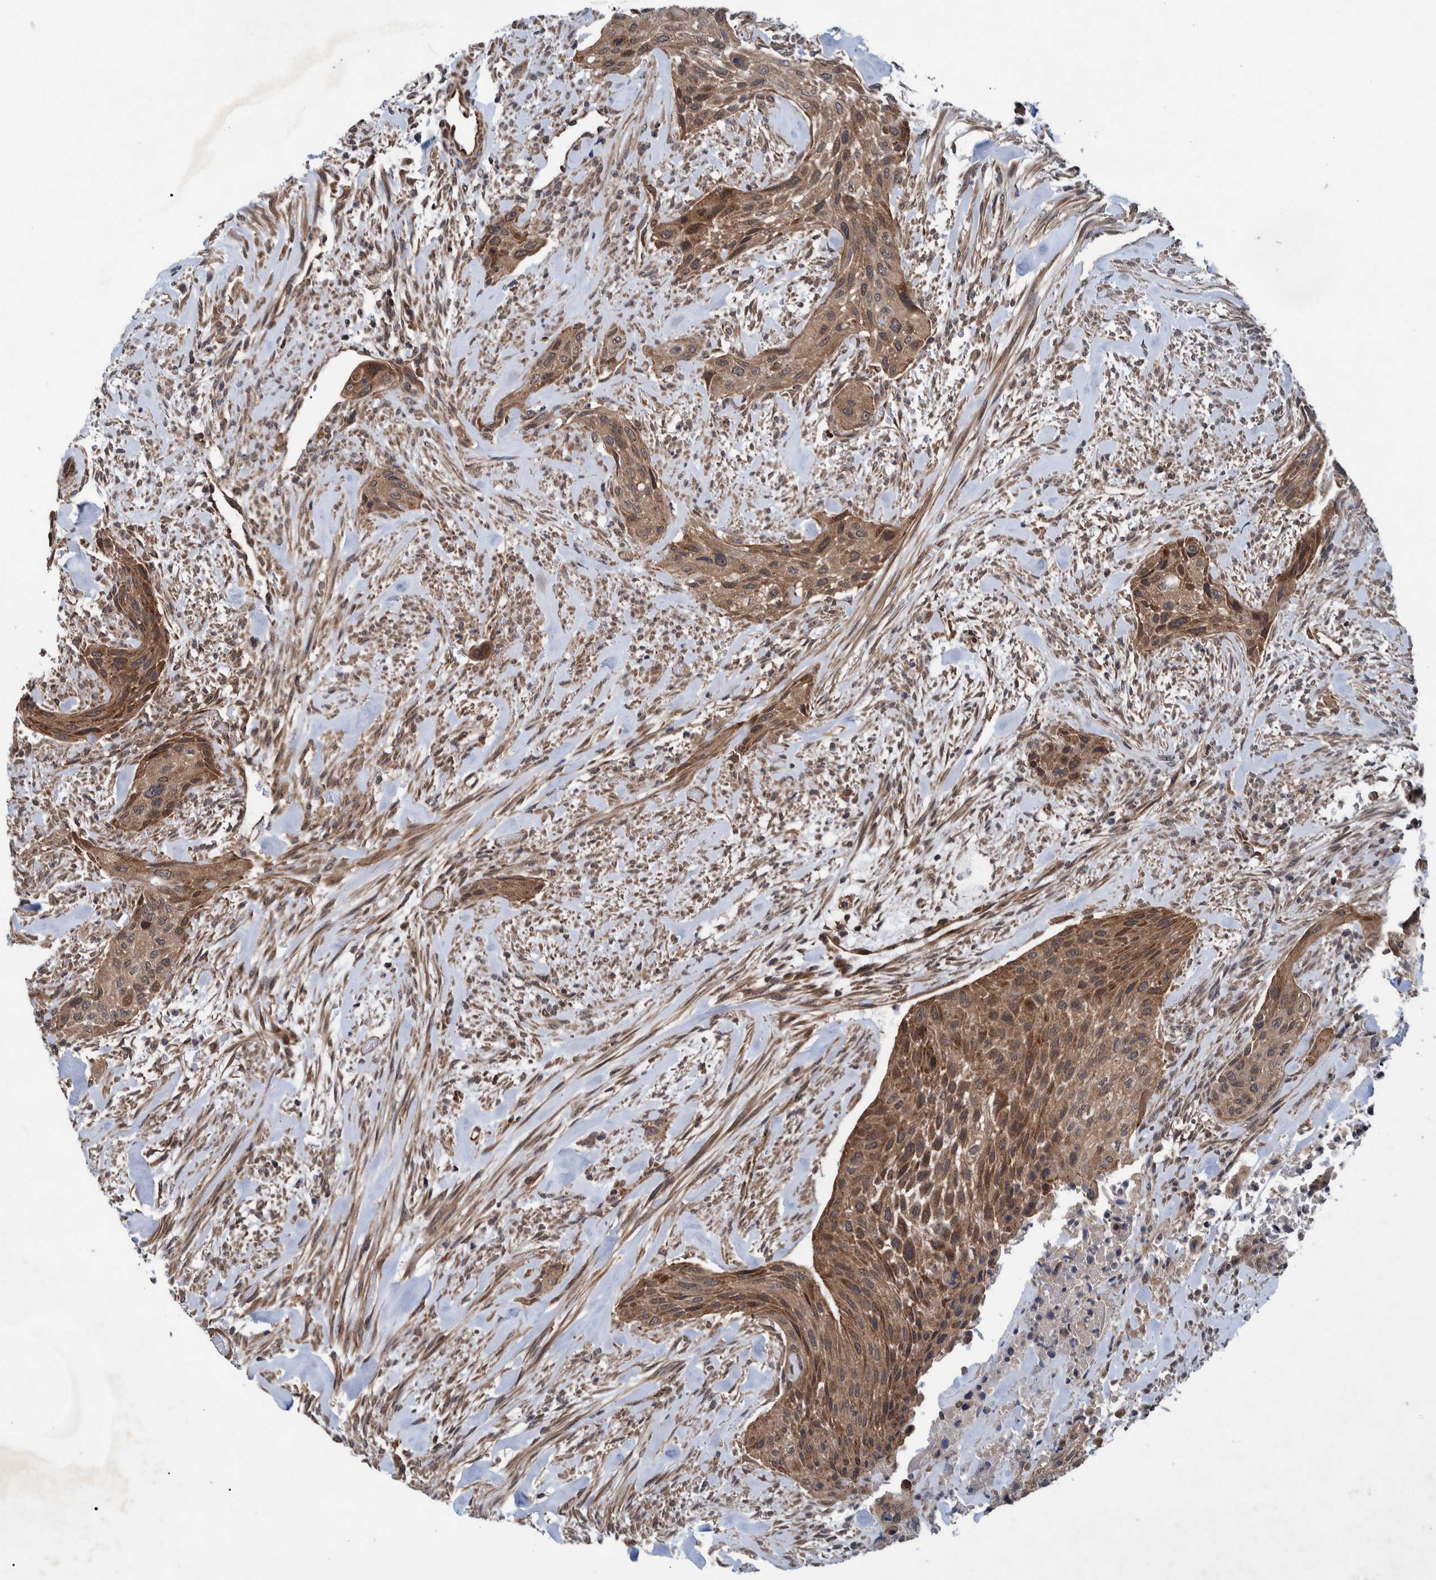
{"staining": {"intensity": "moderate", "quantity": ">75%", "location": "cytoplasmic/membranous"}, "tissue": "urothelial cancer", "cell_type": "Tumor cells", "image_type": "cancer", "snomed": [{"axis": "morphology", "description": "Urothelial carcinoma, Low grade"}, {"axis": "morphology", "description": "Urothelial carcinoma, High grade"}, {"axis": "topography", "description": "Urinary bladder"}], "caption": "Protein expression analysis of human urothelial cancer reveals moderate cytoplasmic/membranous expression in approximately >75% of tumor cells. The staining was performed using DAB, with brown indicating positive protein expression. Nuclei are stained blue with hematoxylin.", "gene": "MRPS7", "patient": {"sex": "male", "age": 35}}